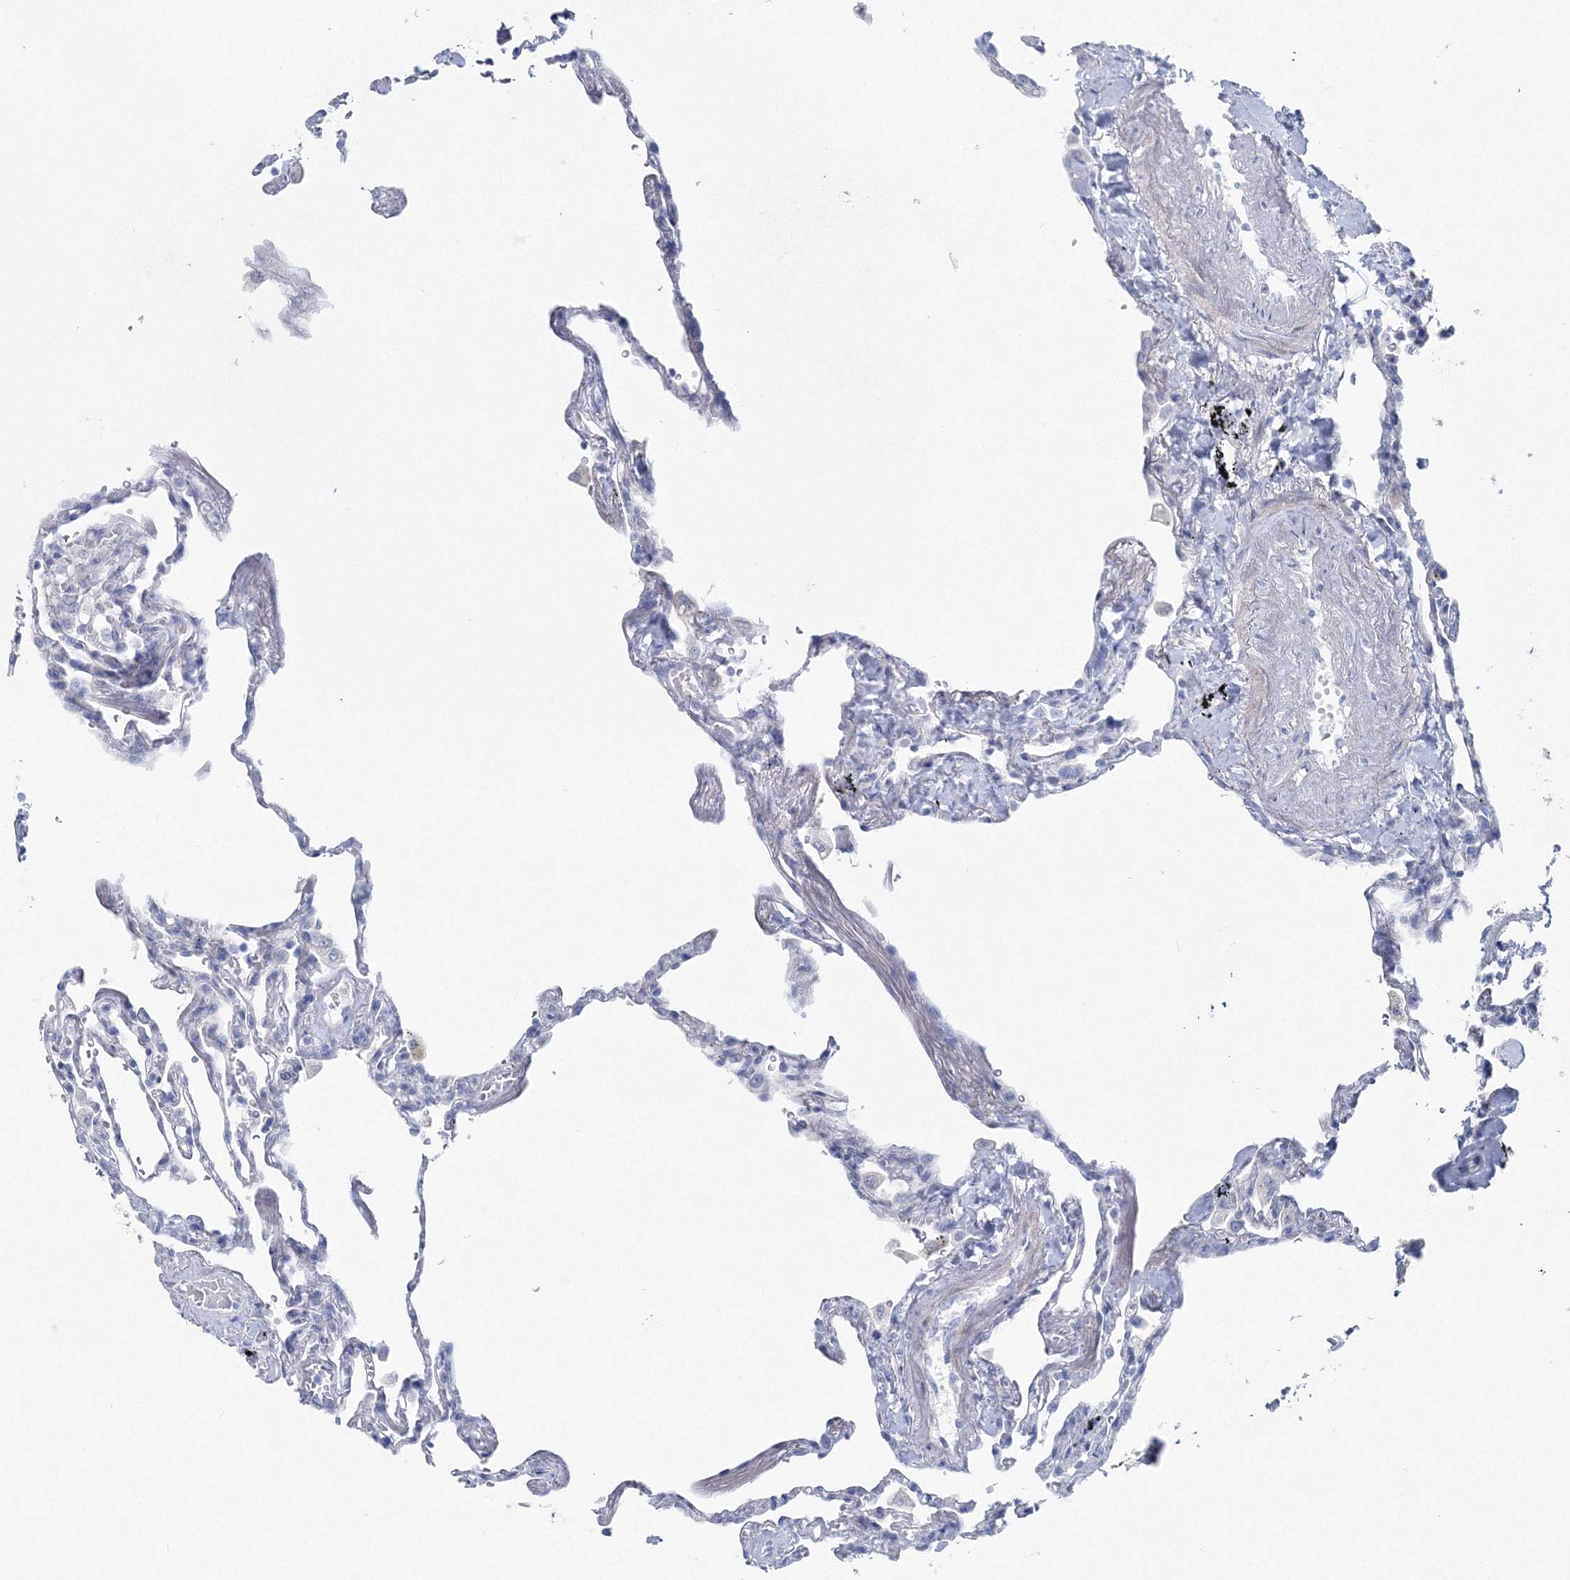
{"staining": {"intensity": "negative", "quantity": "none", "location": "none"}, "tissue": "lung", "cell_type": "Alveolar cells", "image_type": "normal", "snomed": [{"axis": "morphology", "description": "Normal tissue, NOS"}, {"axis": "topography", "description": "Lung"}], "caption": "A high-resolution histopathology image shows immunohistochemistry staining of benign lung, which demonstrates no significant staining in alveolar cells.", "gene": "GCKR", "patient": {"sex": "male", "age": 59}}